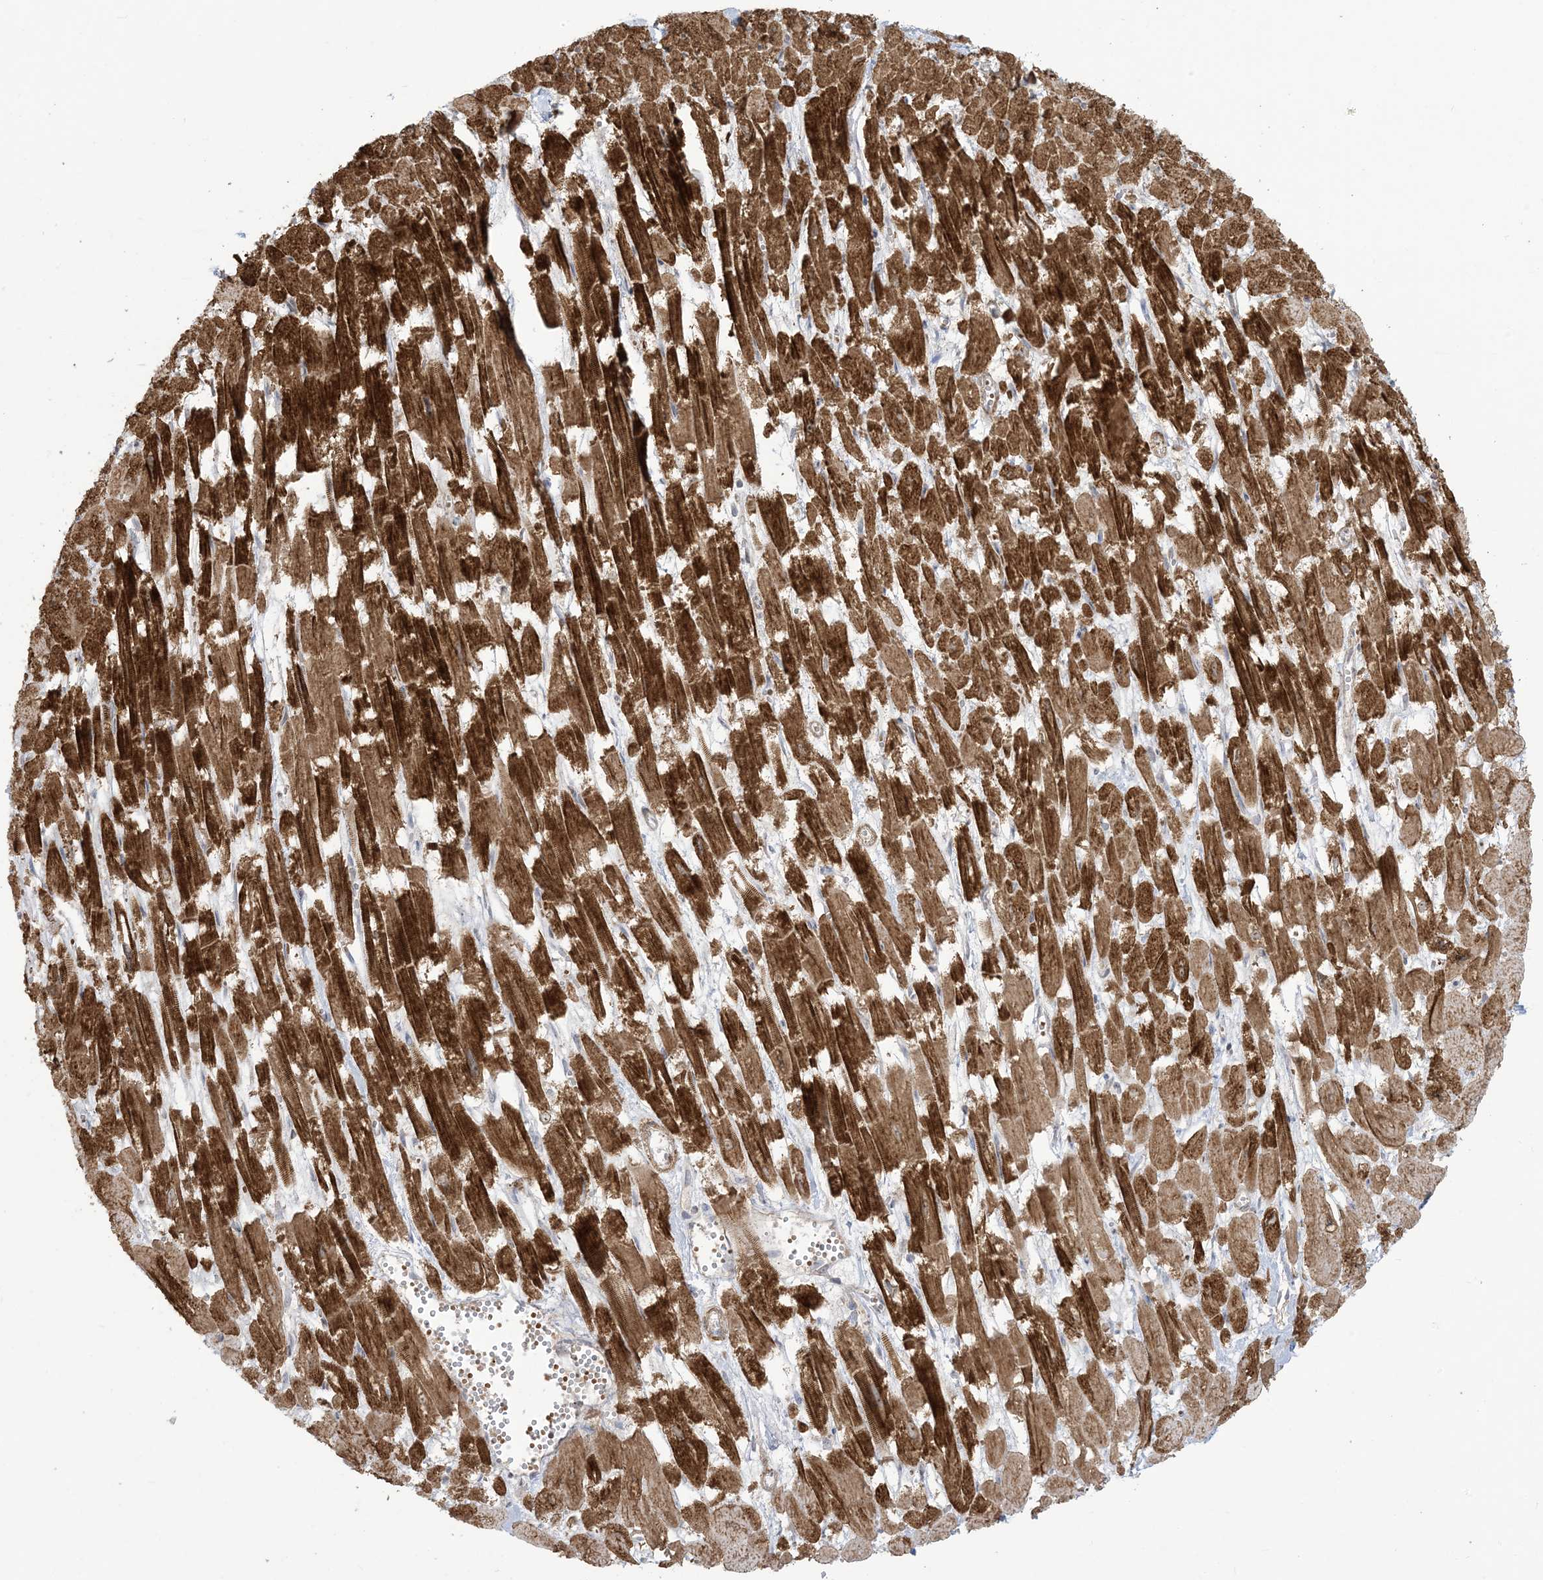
{"staining": {"intensity": "strong", "quantity": ">75%", "location": "cytoplasmic/membranous"}, "tissue": "heart muscle", "cell_type": "Cardiomyocytes", "image_type": "normal", "snomed": [{"axis": "morphology", "description": "Normal tissue, NOS"}, {"axis": "topography", "description": "Heart"}], "caption": "A high amount of strong cytoplasmic/membranous staining is present in approximately >75% of cardiomyocytes in unremarkable heart muscle. (brown staining indicates protein expression, while blue staining denotes nuclei).", "gene": "KLHL18", "patient": {"sex": "male", "age": 54}}